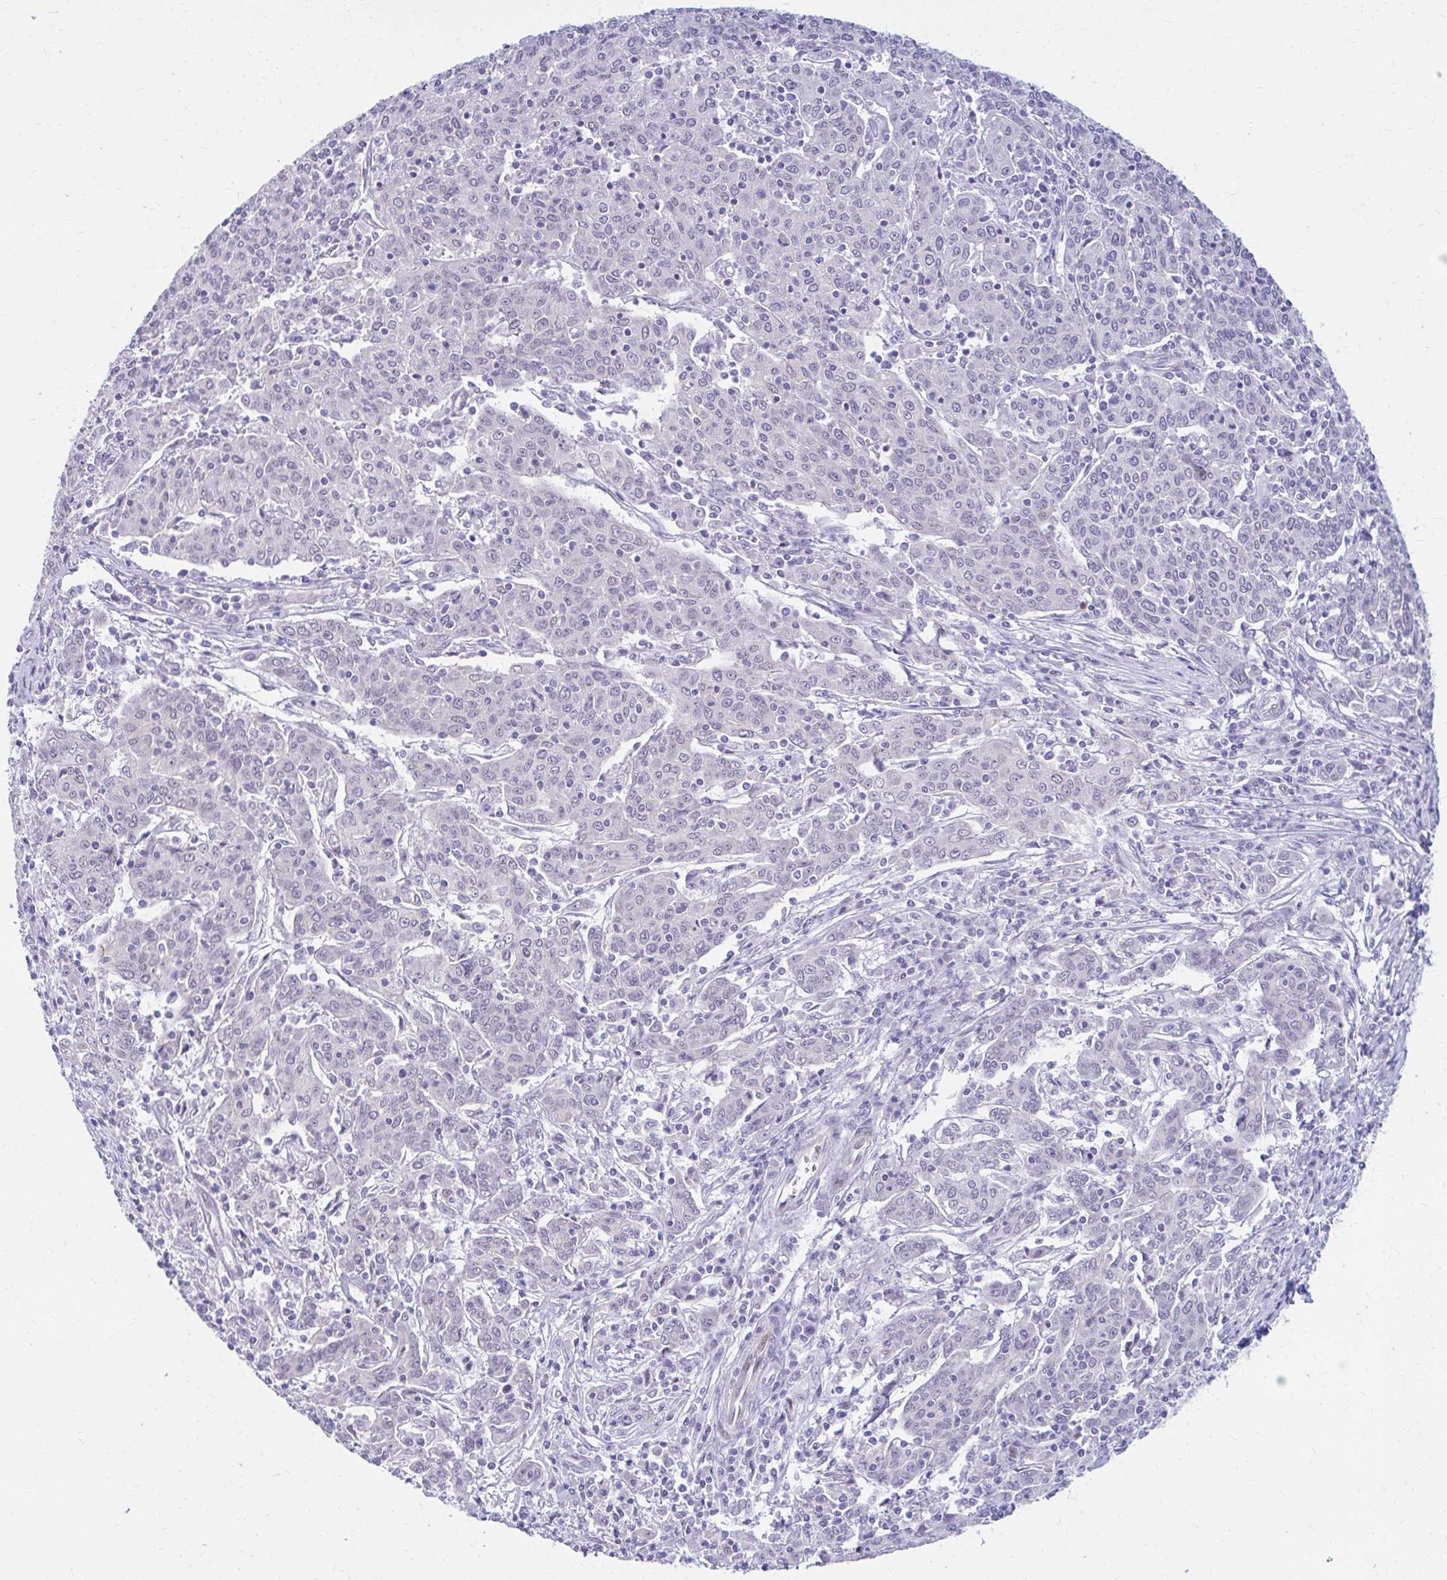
{"staining": {"intensity": "negative", "quantity": "none", "location": "none"}, "tissue": "cervical cancer", "cell_type": "Tumor cells", "image_type": "cancer", "snomed": [{"axis": "morphology", "description": "Squamous cell carcinoma, NOS"}, {"axis": "topography", "description": "Cervix"}], "caption": "Histopathology image shows no protein expression in tumor cells of cervical squamous cell carcinoma tissue.", "gene": "RGS16", "patient": {"sex": "female", "age": 67}}